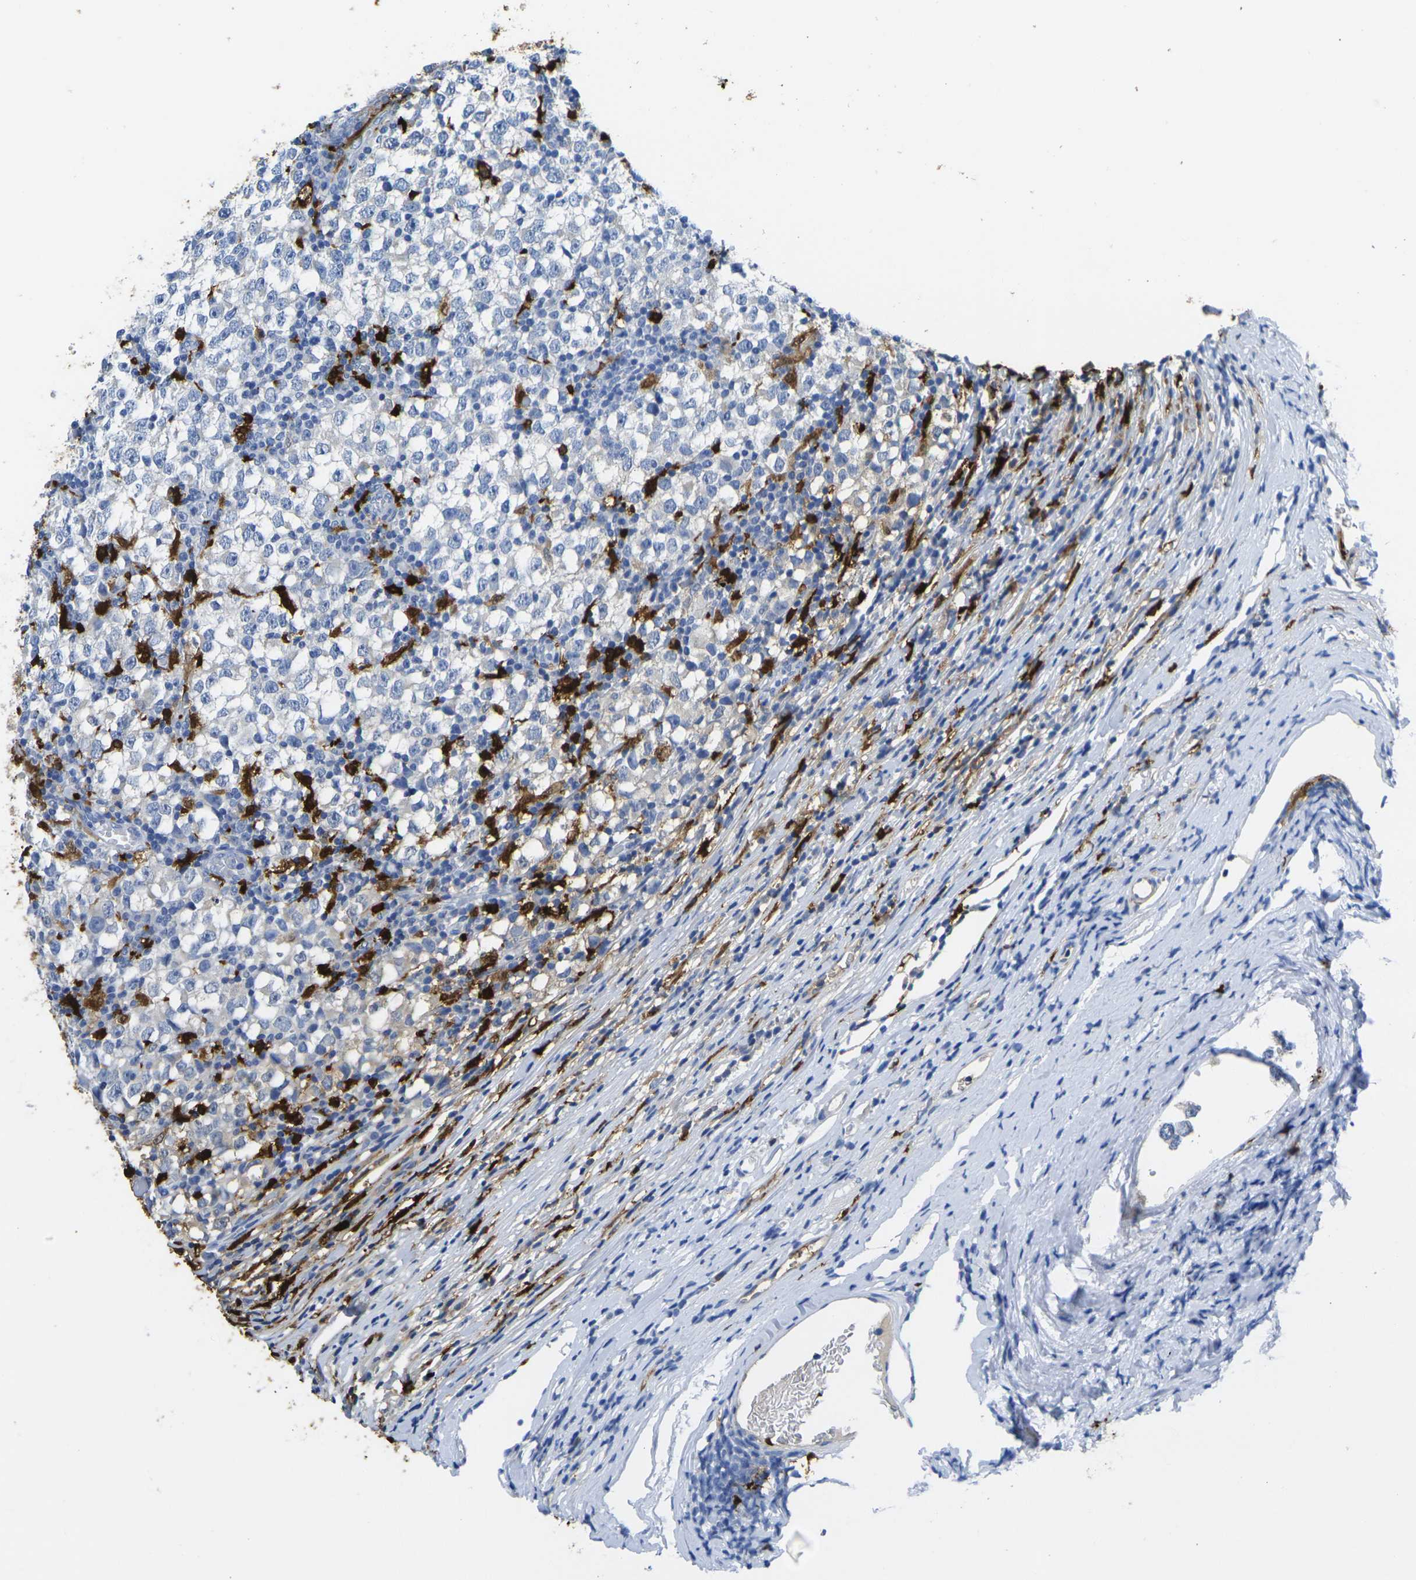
{"staining": {"intensity": "negative", "quantity": "none", "location": "none"}, "tissue": "testis cancer", "cell_type": "Tumor cells", "image_type": "cancer", "snomed": [{"axis": "morphology", "description": "Seminoma, NOS"}, {"axis": "topography", "description": "Testis"}], "caption": "Seminoma (testis) was stained to show a protein in brown. There is no significant positivity in tumor cells.", "gene": "S100A9", "patient": {"sex": "male", "age": 65}}